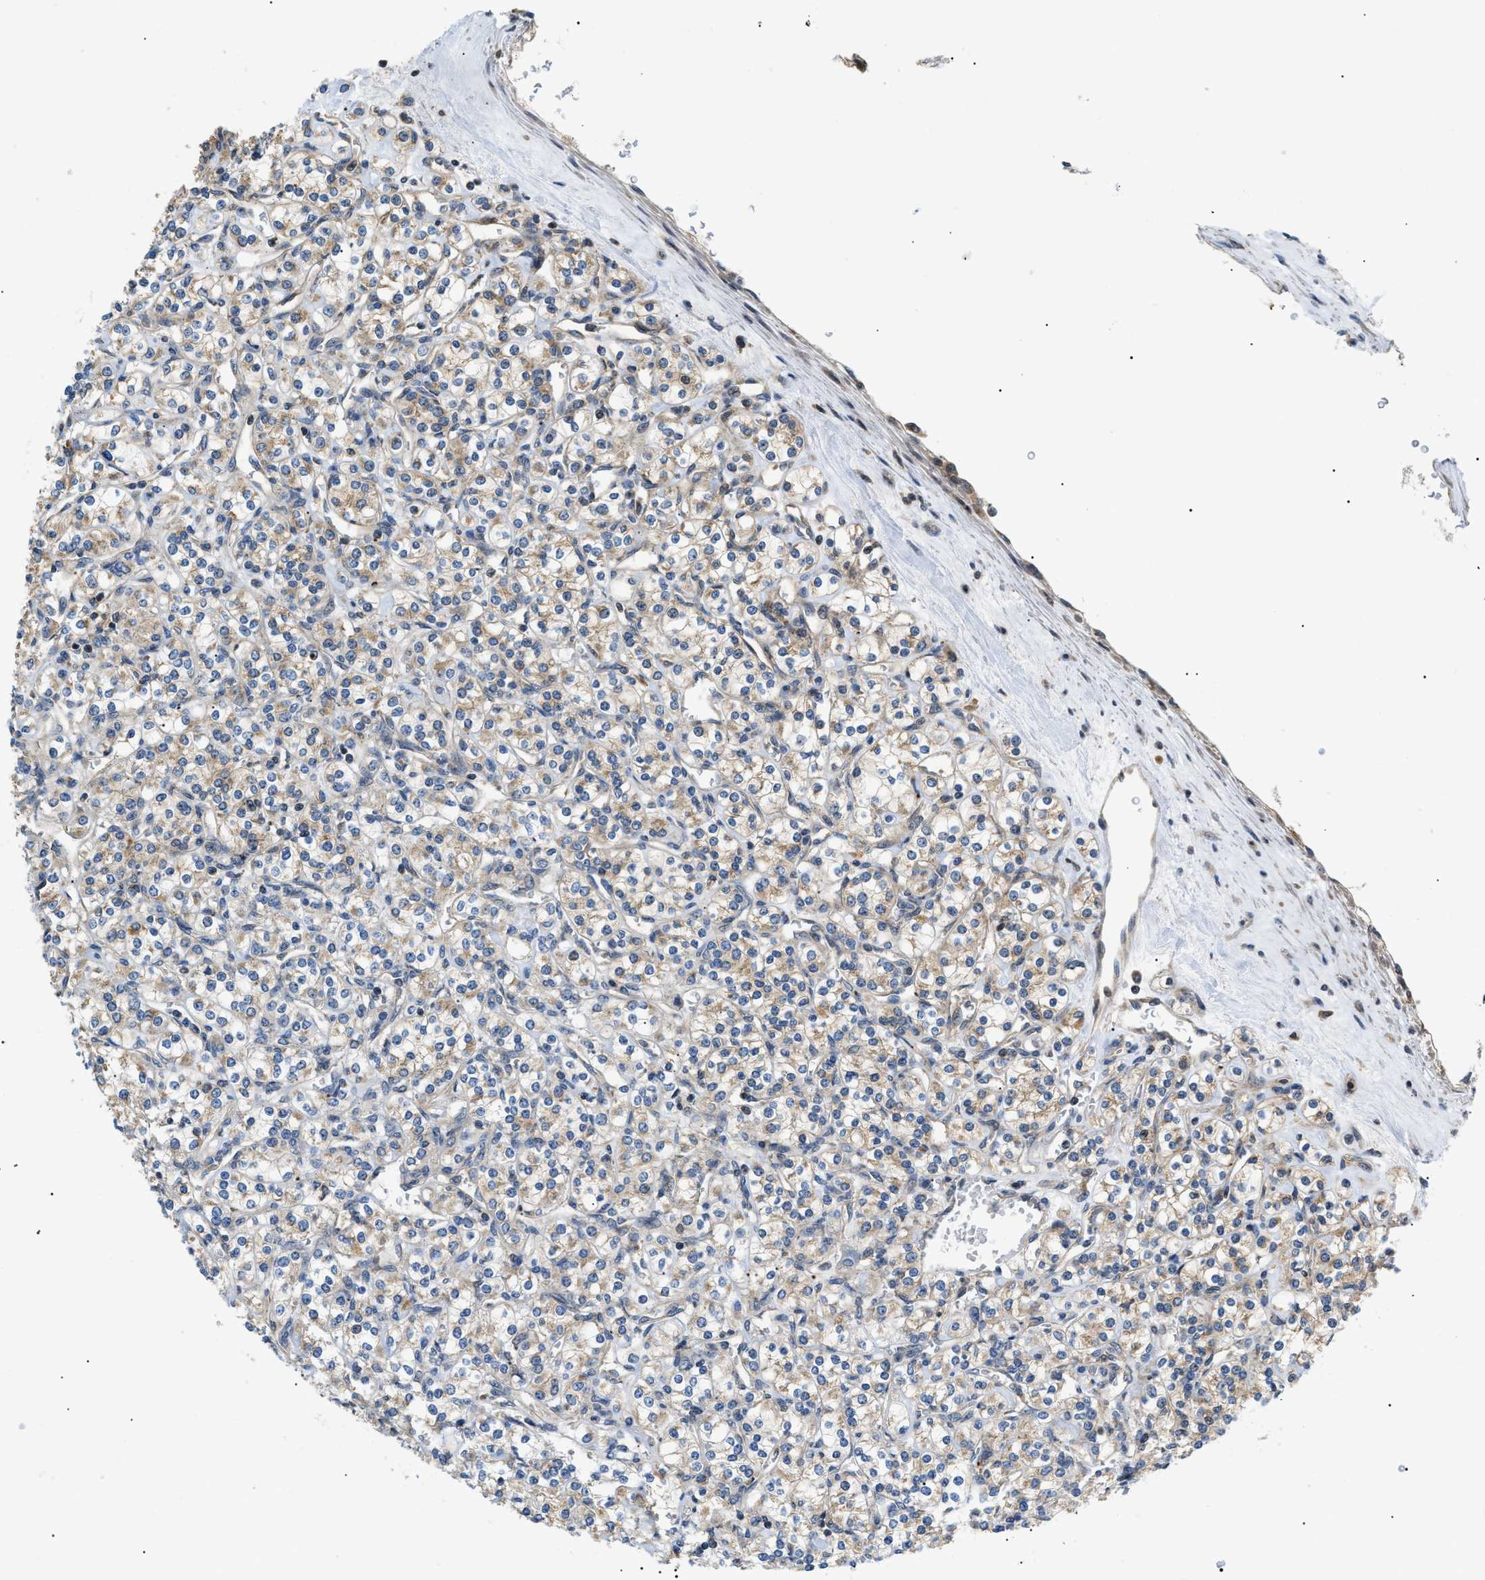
{"staining": {"intensity": "weak", "quantity": ">75%", "location": "cytoplasmic/membranous"}, "tissue": "renal cancer", "cell_type": "Tumor cells", "image_type": "cancer", "snomed": [{"axis": "morphology", "description": "Adenocarcinoma, NOS"}, {"axis": "topography", "description": "Kidney"}], "caption": "This micrograph reveals immunohistochemistry staining of renal cancer, with low weak cytoplasmic/membranous staining in about >75% of tumor cells.", "gene": "ZBTB11", "patient": {"sex": "male", "age": 77}}